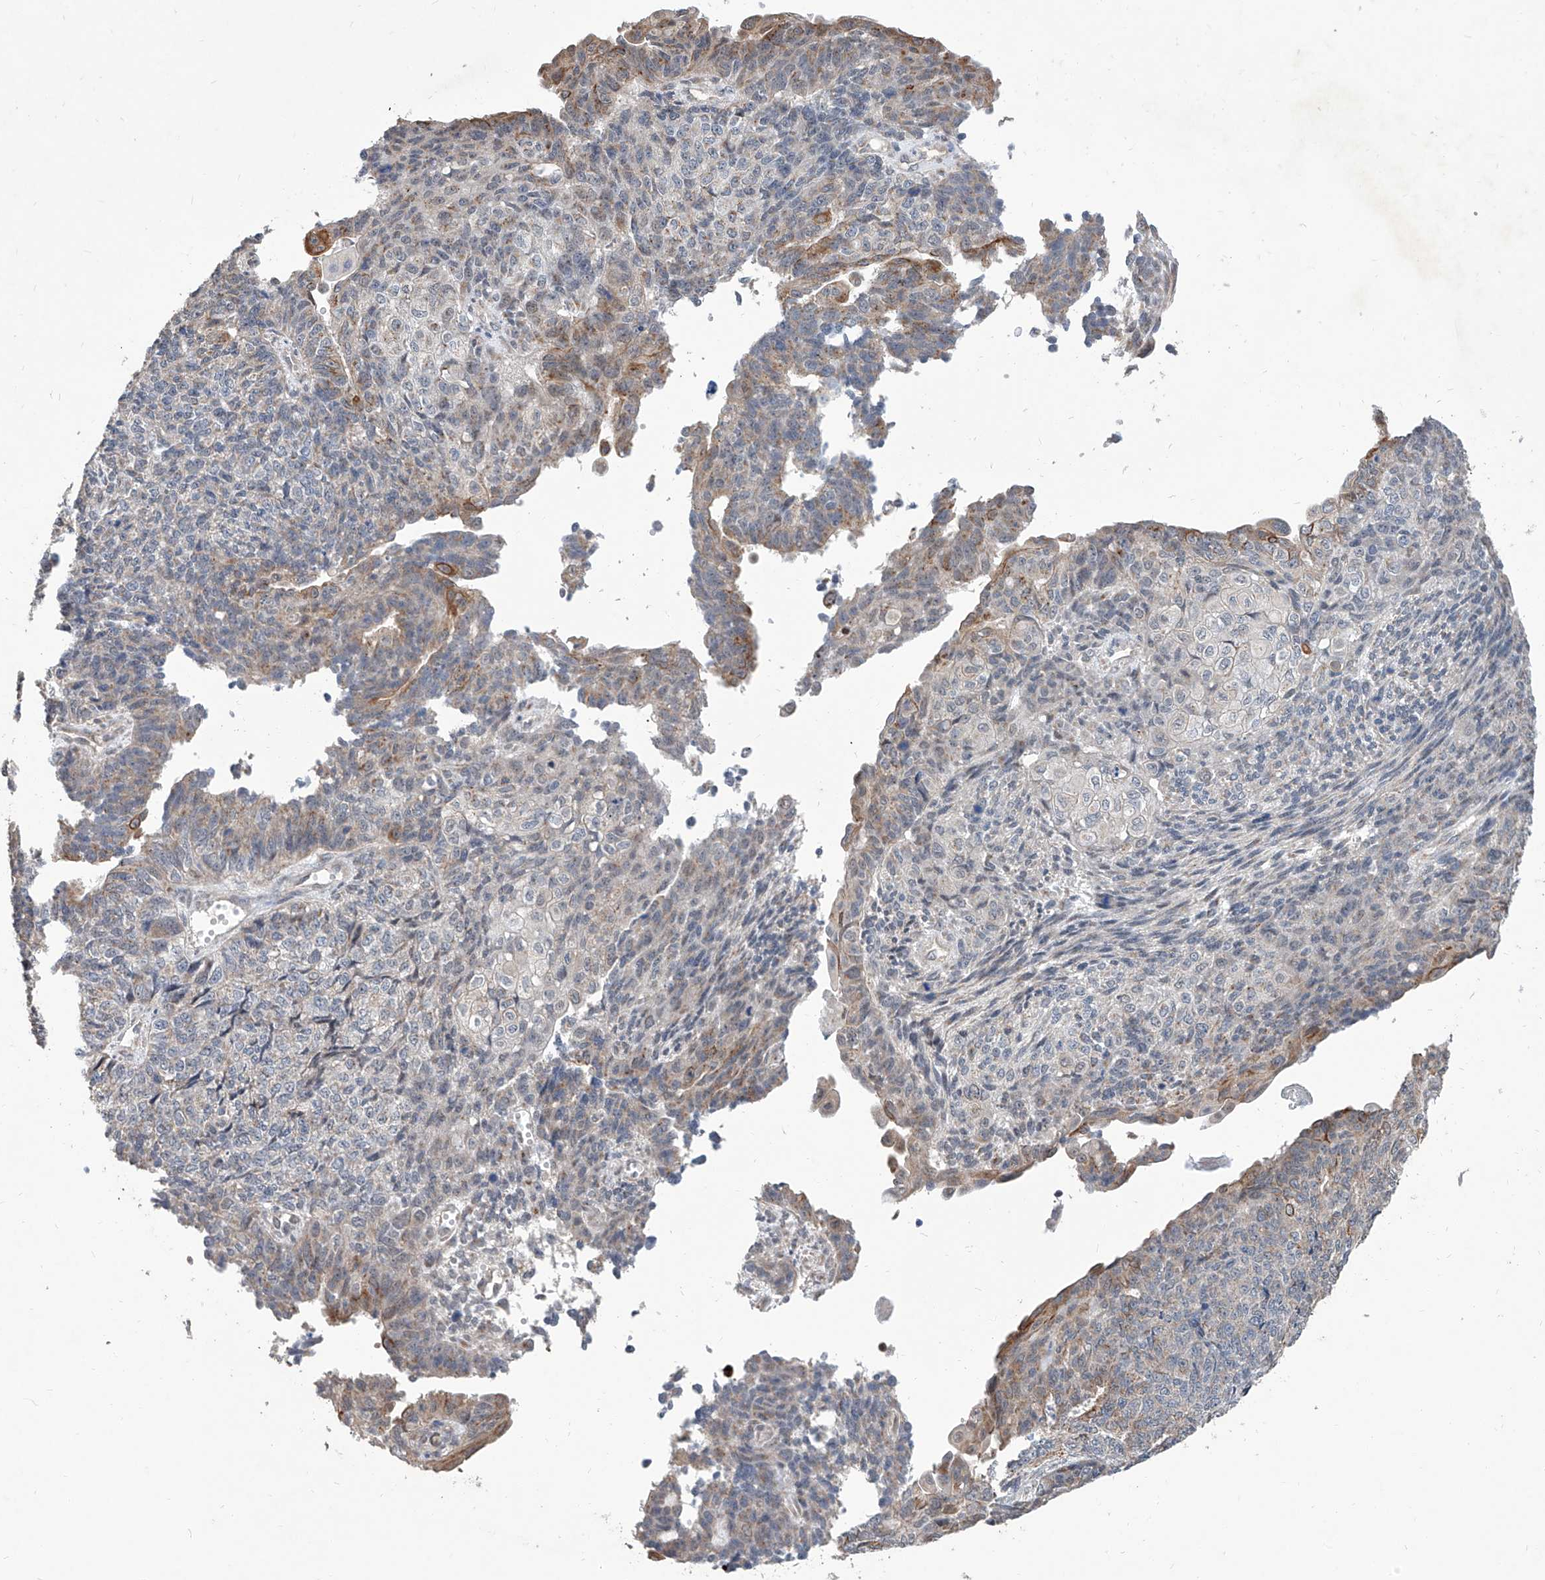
{"staining": {"intensity": "moderate", "quantity": "<25%", "location": "cytoplasmic/membranous"}, "tissue": "endometrial cancer", "cell_type": "Tumor cells", "image_type": "cancer", "snomed": [{"axis": "morphology", "description": "Adenocarcinoma, NOS"}, {"axis": "topography", "description": "Endometrium"}], "caption": "This is a photomicrograph of IHC staining of adenocarcinoma (endometrial), which shows moderate positivity in the cytoplasmic/membranous of tumor cells.", "gene": "MFSD4B", "patient": {"sex": "female", "age": 32}}